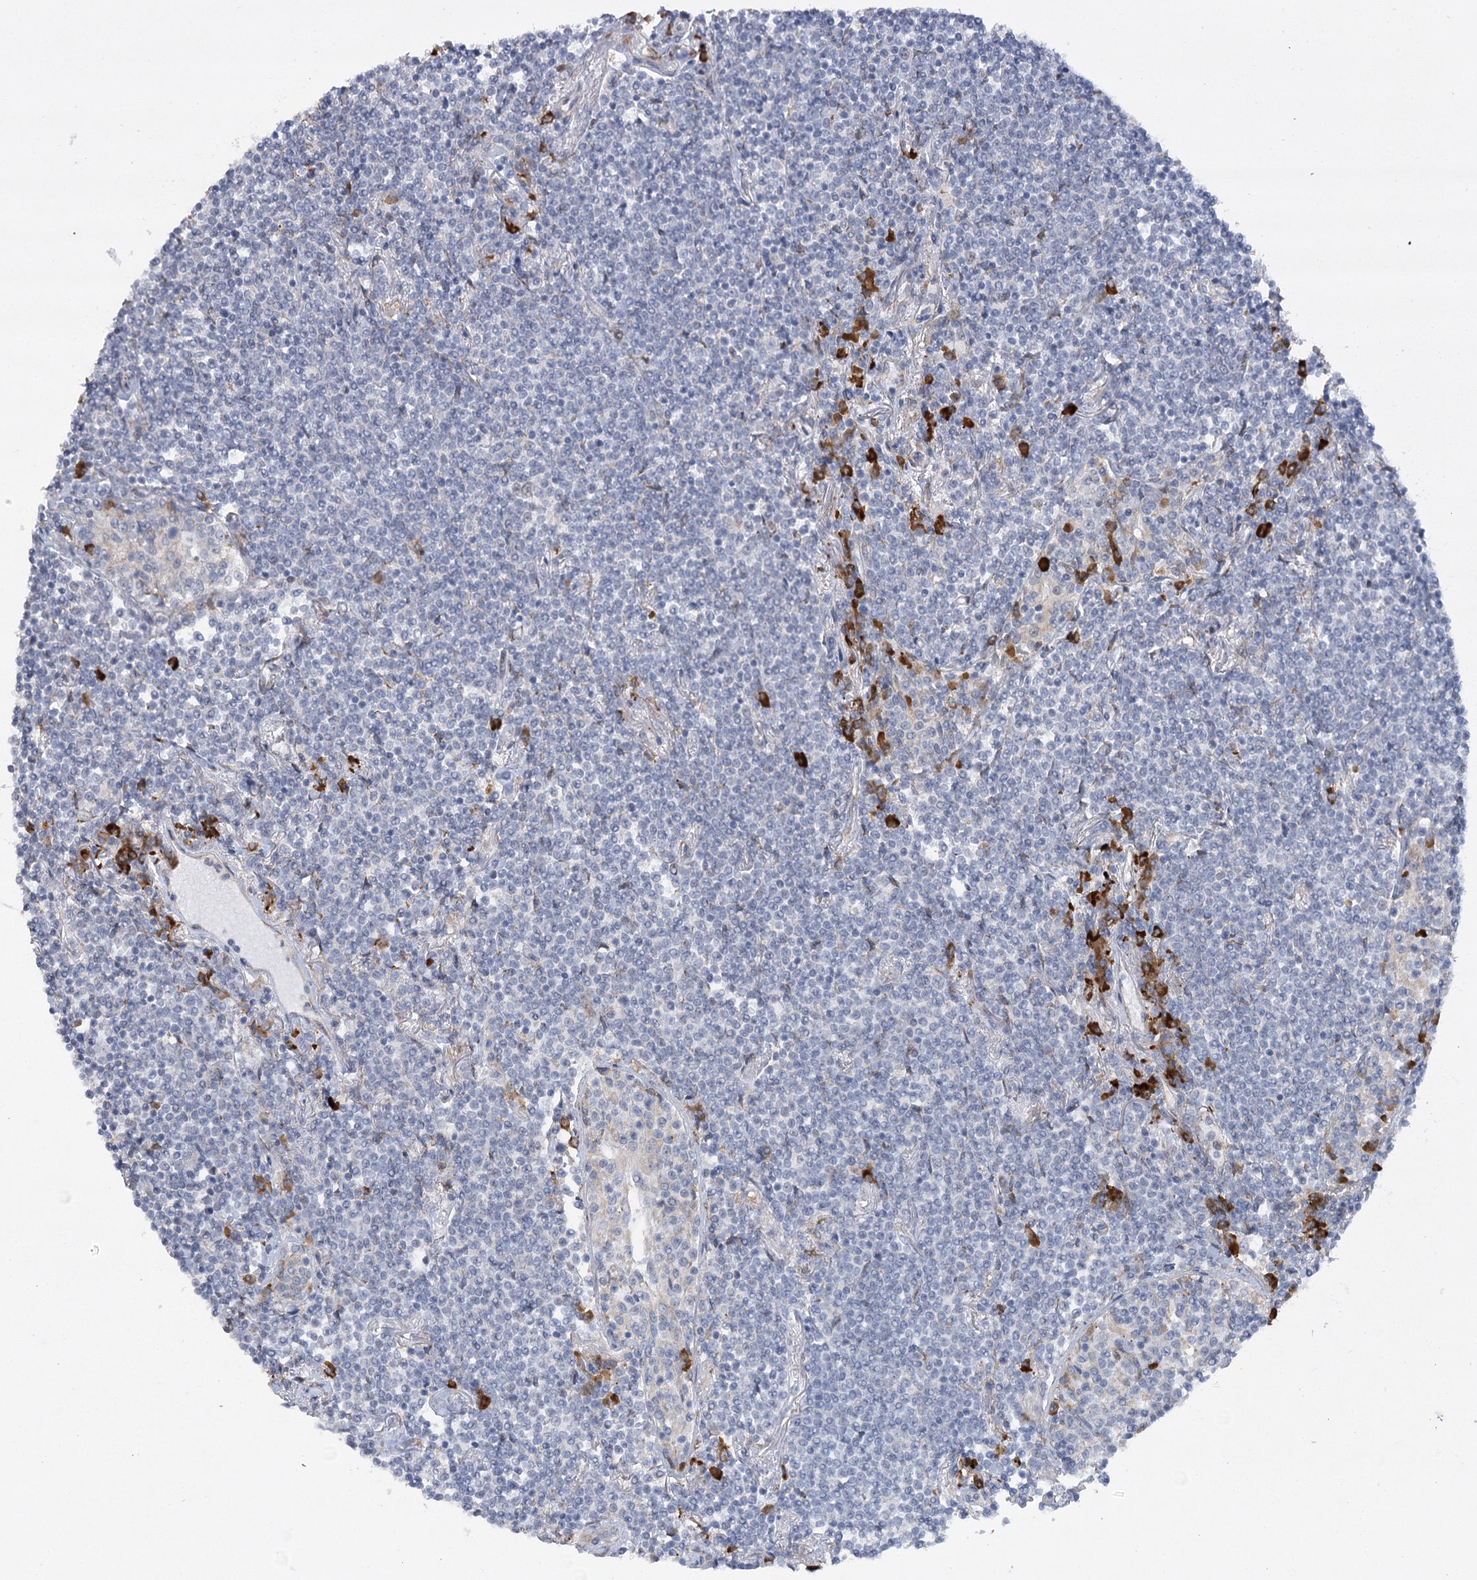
{"staining": {"intensity": "negative", "quantity": "none", "location": "none"}, "tissue": "lymphoma", "cell_type": "Tumor cells", "image_type": "cancer", "snomed": [{"axis": "morphology", "description": "Malignant lymphoma, non-Hodgkin's type, Low grade"}, {"axis": "topography", "description": "Lung"}], "caption": "The IHC photomicrograph has no significant expression in tumor cells of lymphoma tissue.", "gene": "NCKAP5", "patient": {"sex": "female", "age": 71}}